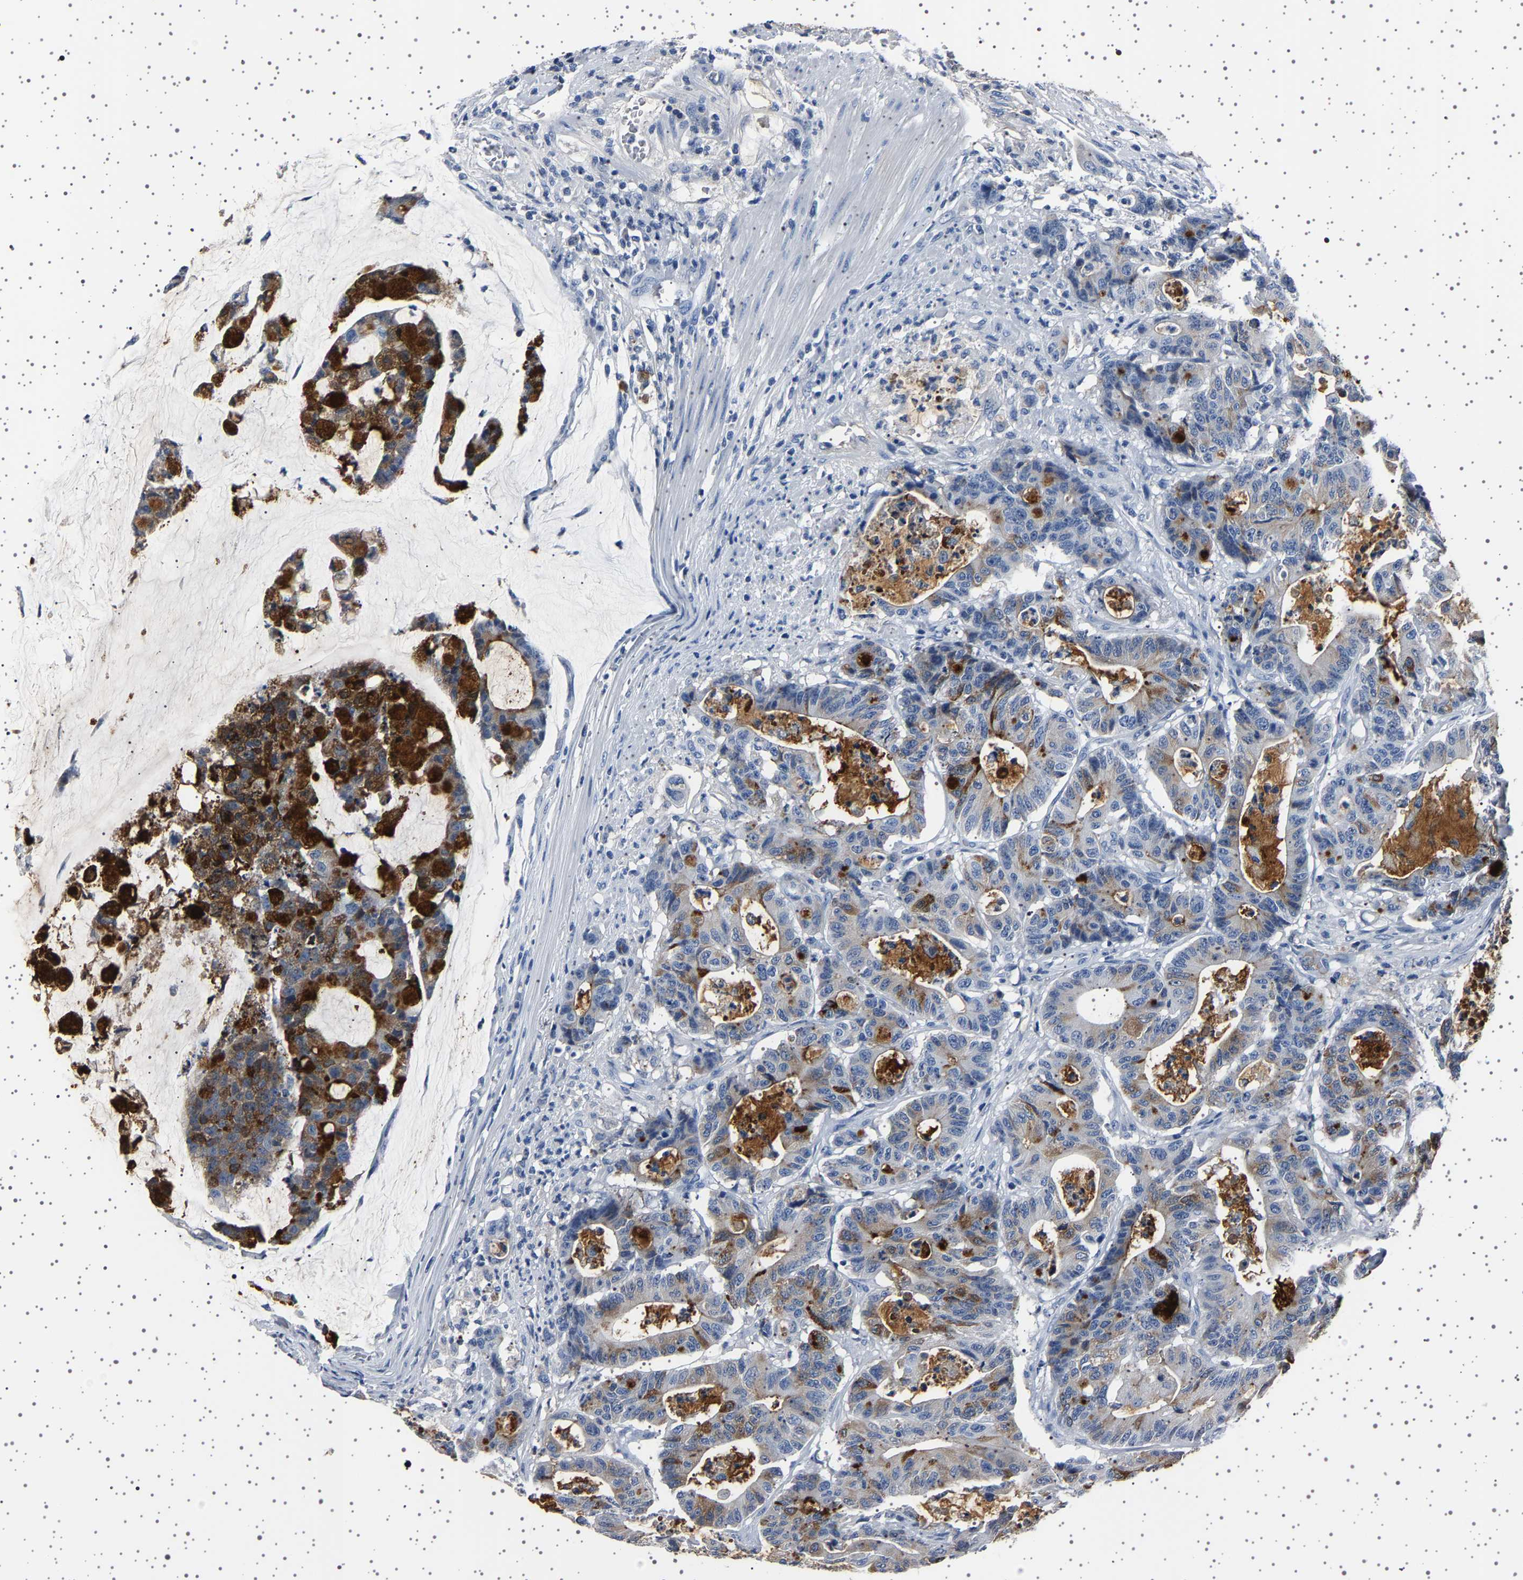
{"staining": {"intensity": "strong", "quantity": "<25%", "location": "cytoplasmic/membranous"}, "tissue": "colorectal cancer", "cell_type": "Tumor cells", "image_type": "cancer", "snomed": [{"axis": "morphology", "description": "Adenocarcinoma, NOS"}, {"axis": "topography", "description": "Colon"}], "caption": "Adenocarcinoma (colorectal) stained for a protein (brown) demonstrates strong cytoplasmic/membranous positive positivity in approximately <25% of tumor cells.", "gene": "TFF3", "patient": {"sex": "female", "age": 84}}